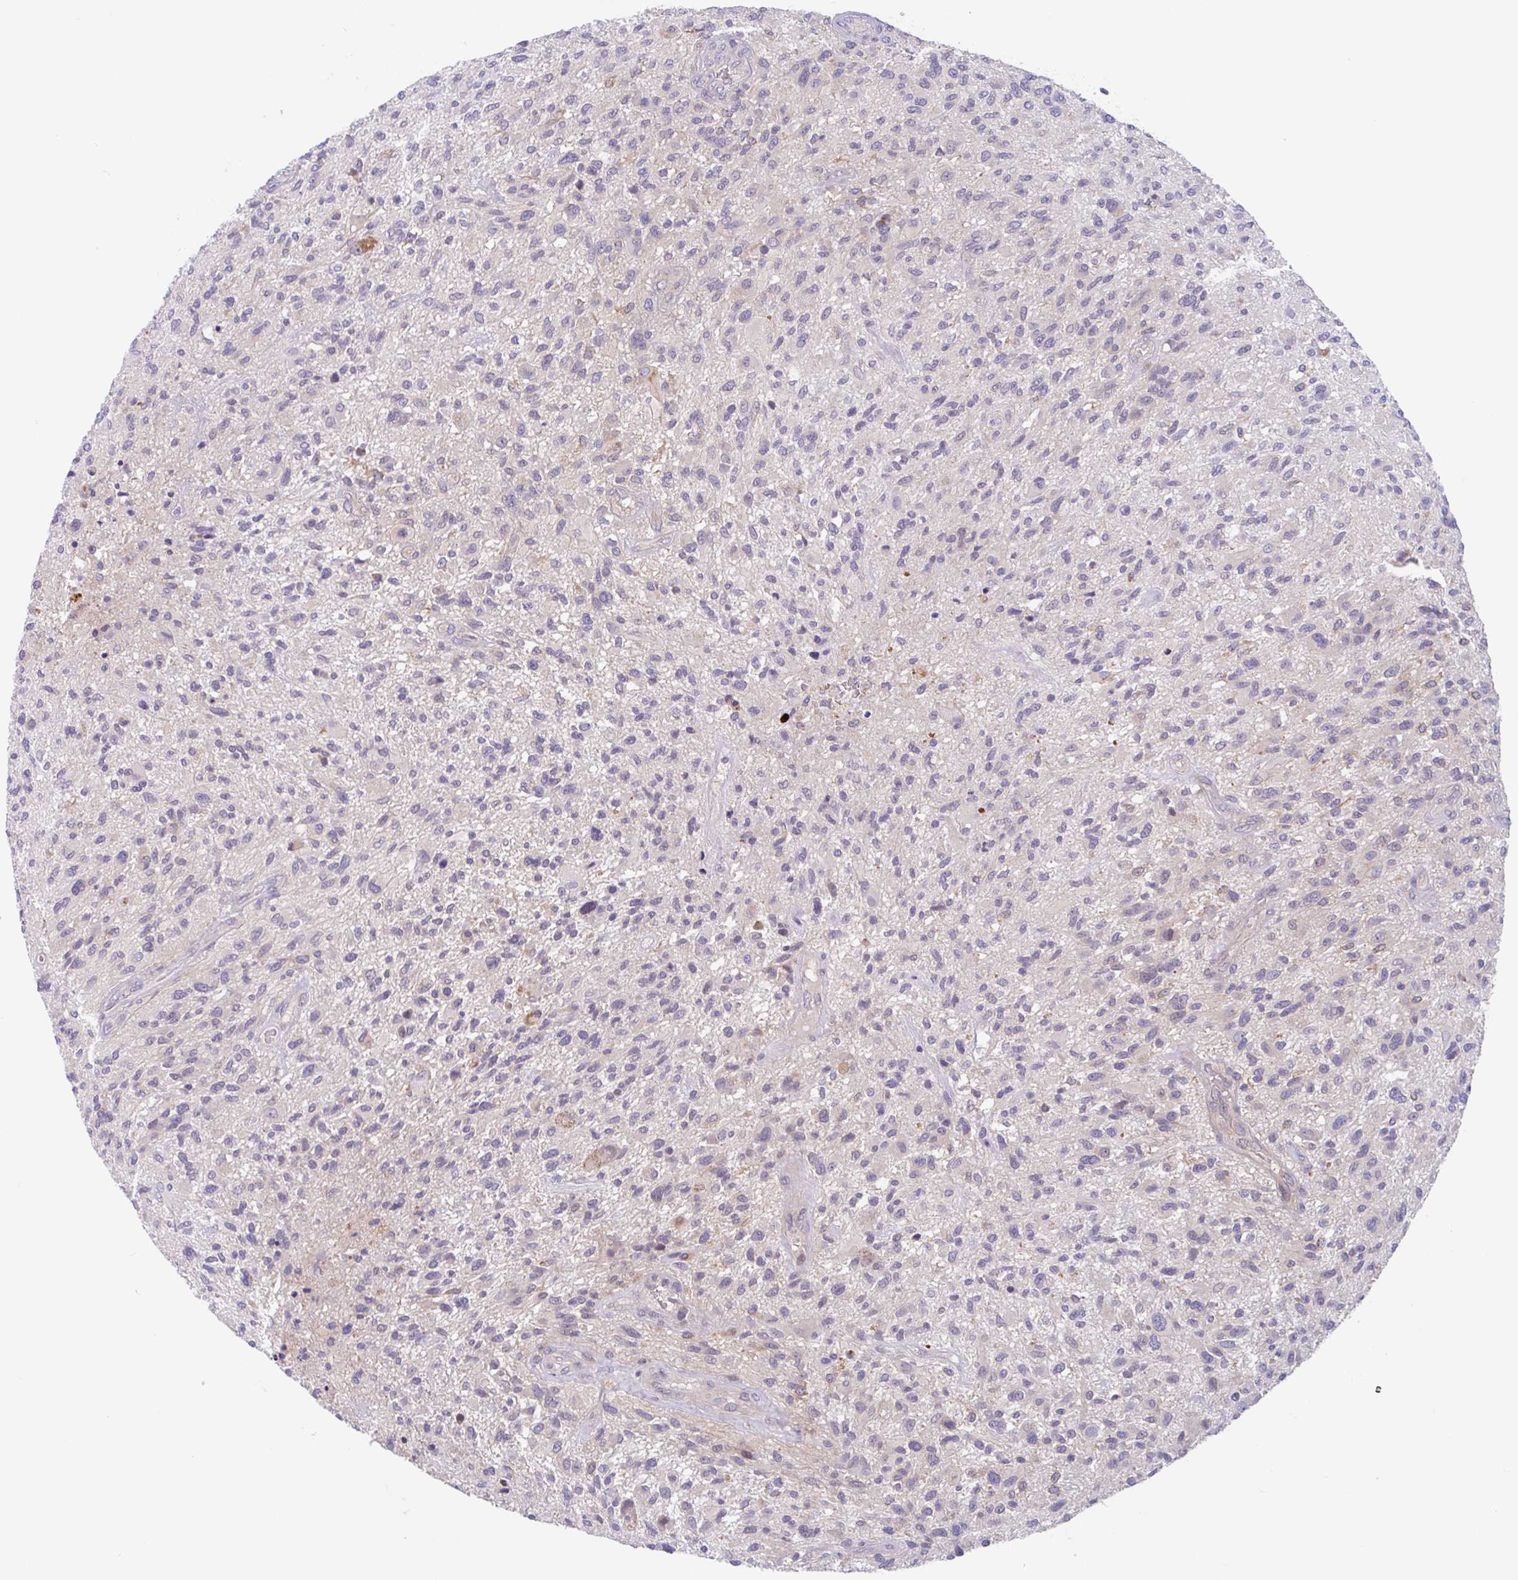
{"staining": {"intensity": "moderate", "quantity": "<25%", "location": "cytoplasmic/membranous"}, "tissue": "glioma", "cell_type": "Tumor cells", "image_type": "cancer", "snomed": [{"axis": "morphology", "description": "Glioma, malignant, High grade"}, {"axis": "topography", "description": "Brain"}], "caption": "Immunohistochemical staining of malignant high-grade glioma reveals low levels of moderate cytoplasmic/membranous staining in approximately <25% of tumor cells.", "gene": "TMEM86A", "patient": {"sex": "male", "age": 47}}